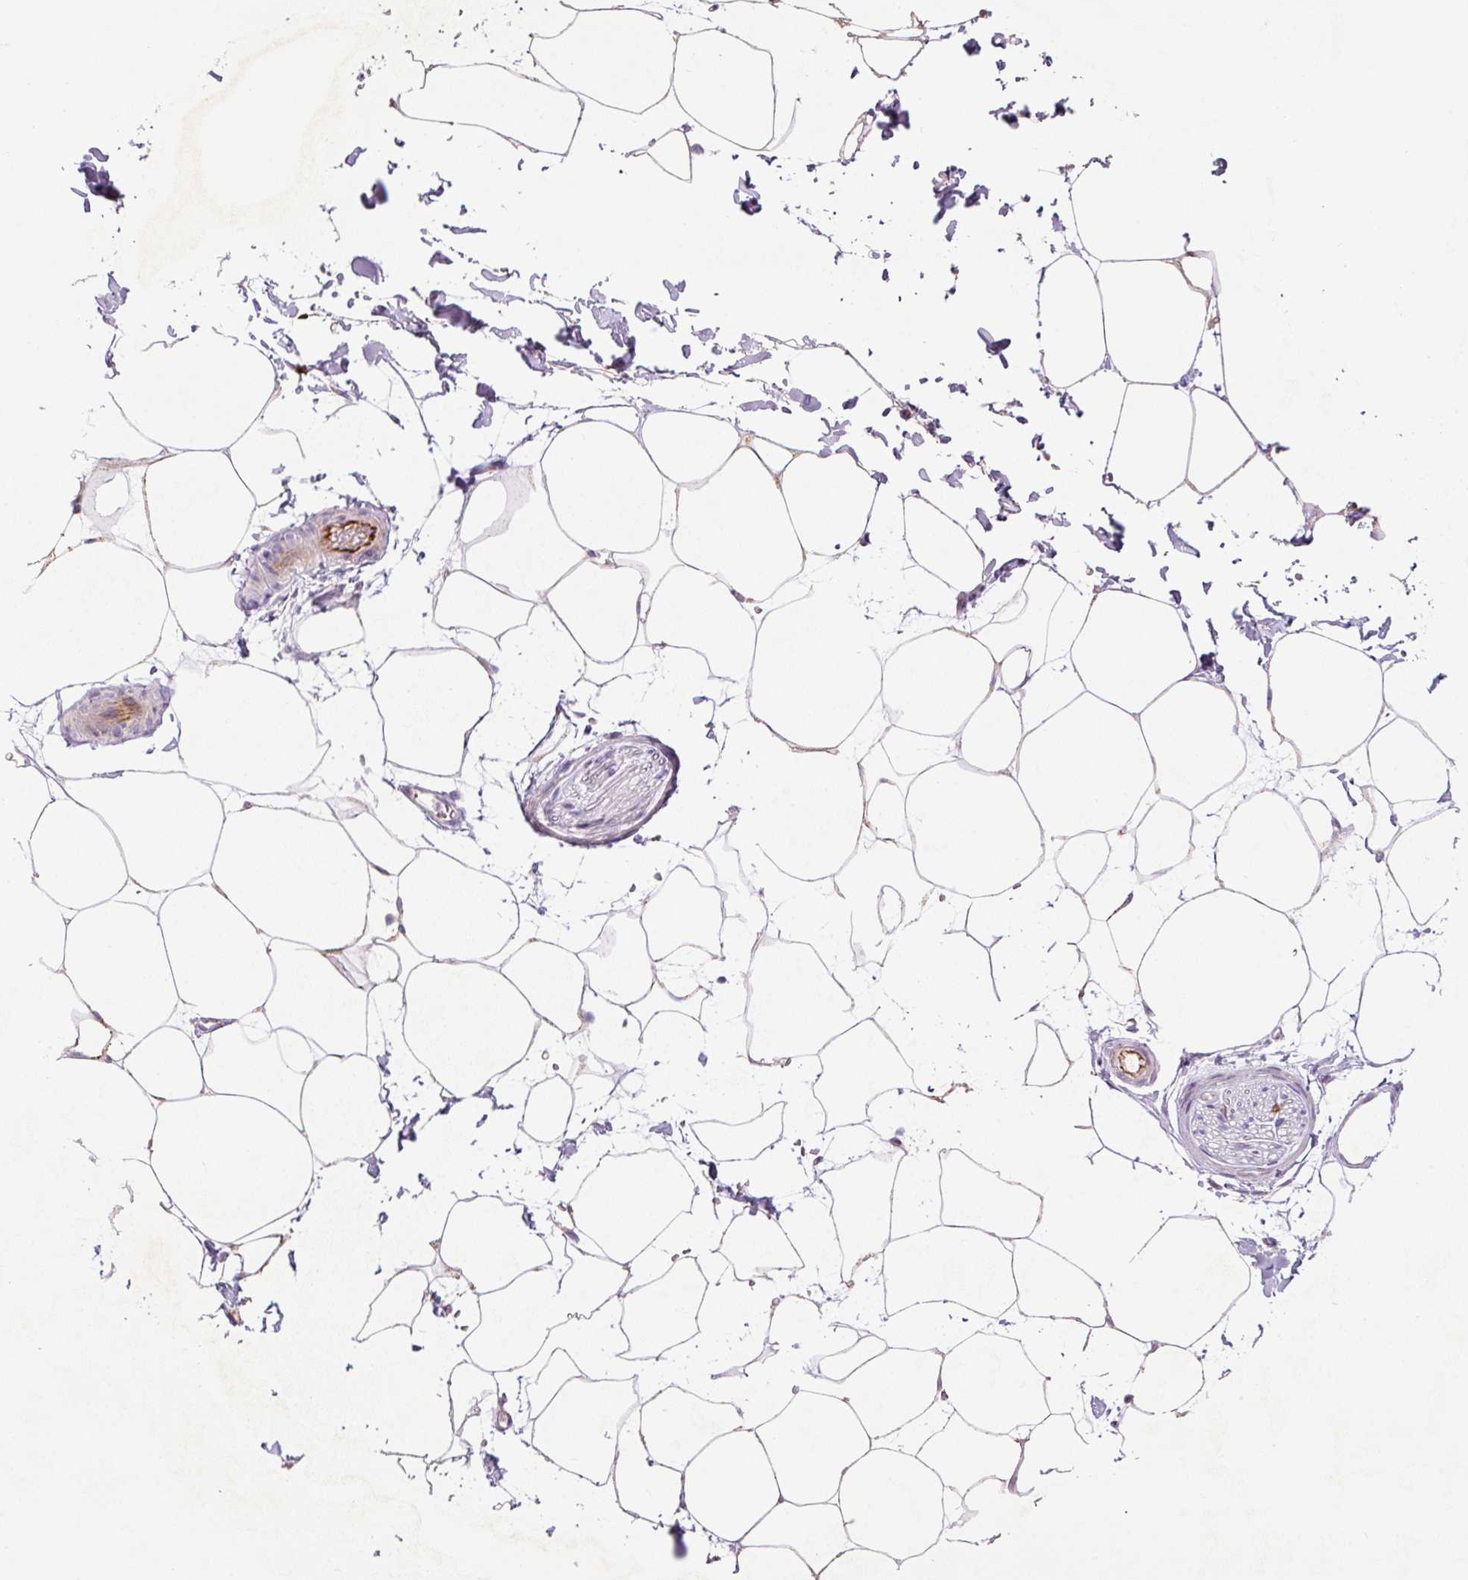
{"staining": {"intensity": "weak", "quantity": "<25%", "location": "cytoplasmic/membranous"}, "tissue": "adipose tissue", "cell_type": "Adipocytes", "image_type": "normal", "snomed": [{"axis": "morphology", "description": "Normal tissue, NOS"}, {"axis": "topography", "description": "Adipose tissue"}, {"axis": "topography", "description": "Vascular tissue"}, {"axis": "topography", "description": "Rectum"}, {"axis": "topography", "description": "Peripheral nerve tissue"}], "caption": "Immunohistochemistry histopathology image of normal adipose tissue stained for a protein (brown), which reveals no expression in adipocytes.", "gene": "CCNI2", "patient": {"sex": "female", "age": 69}}